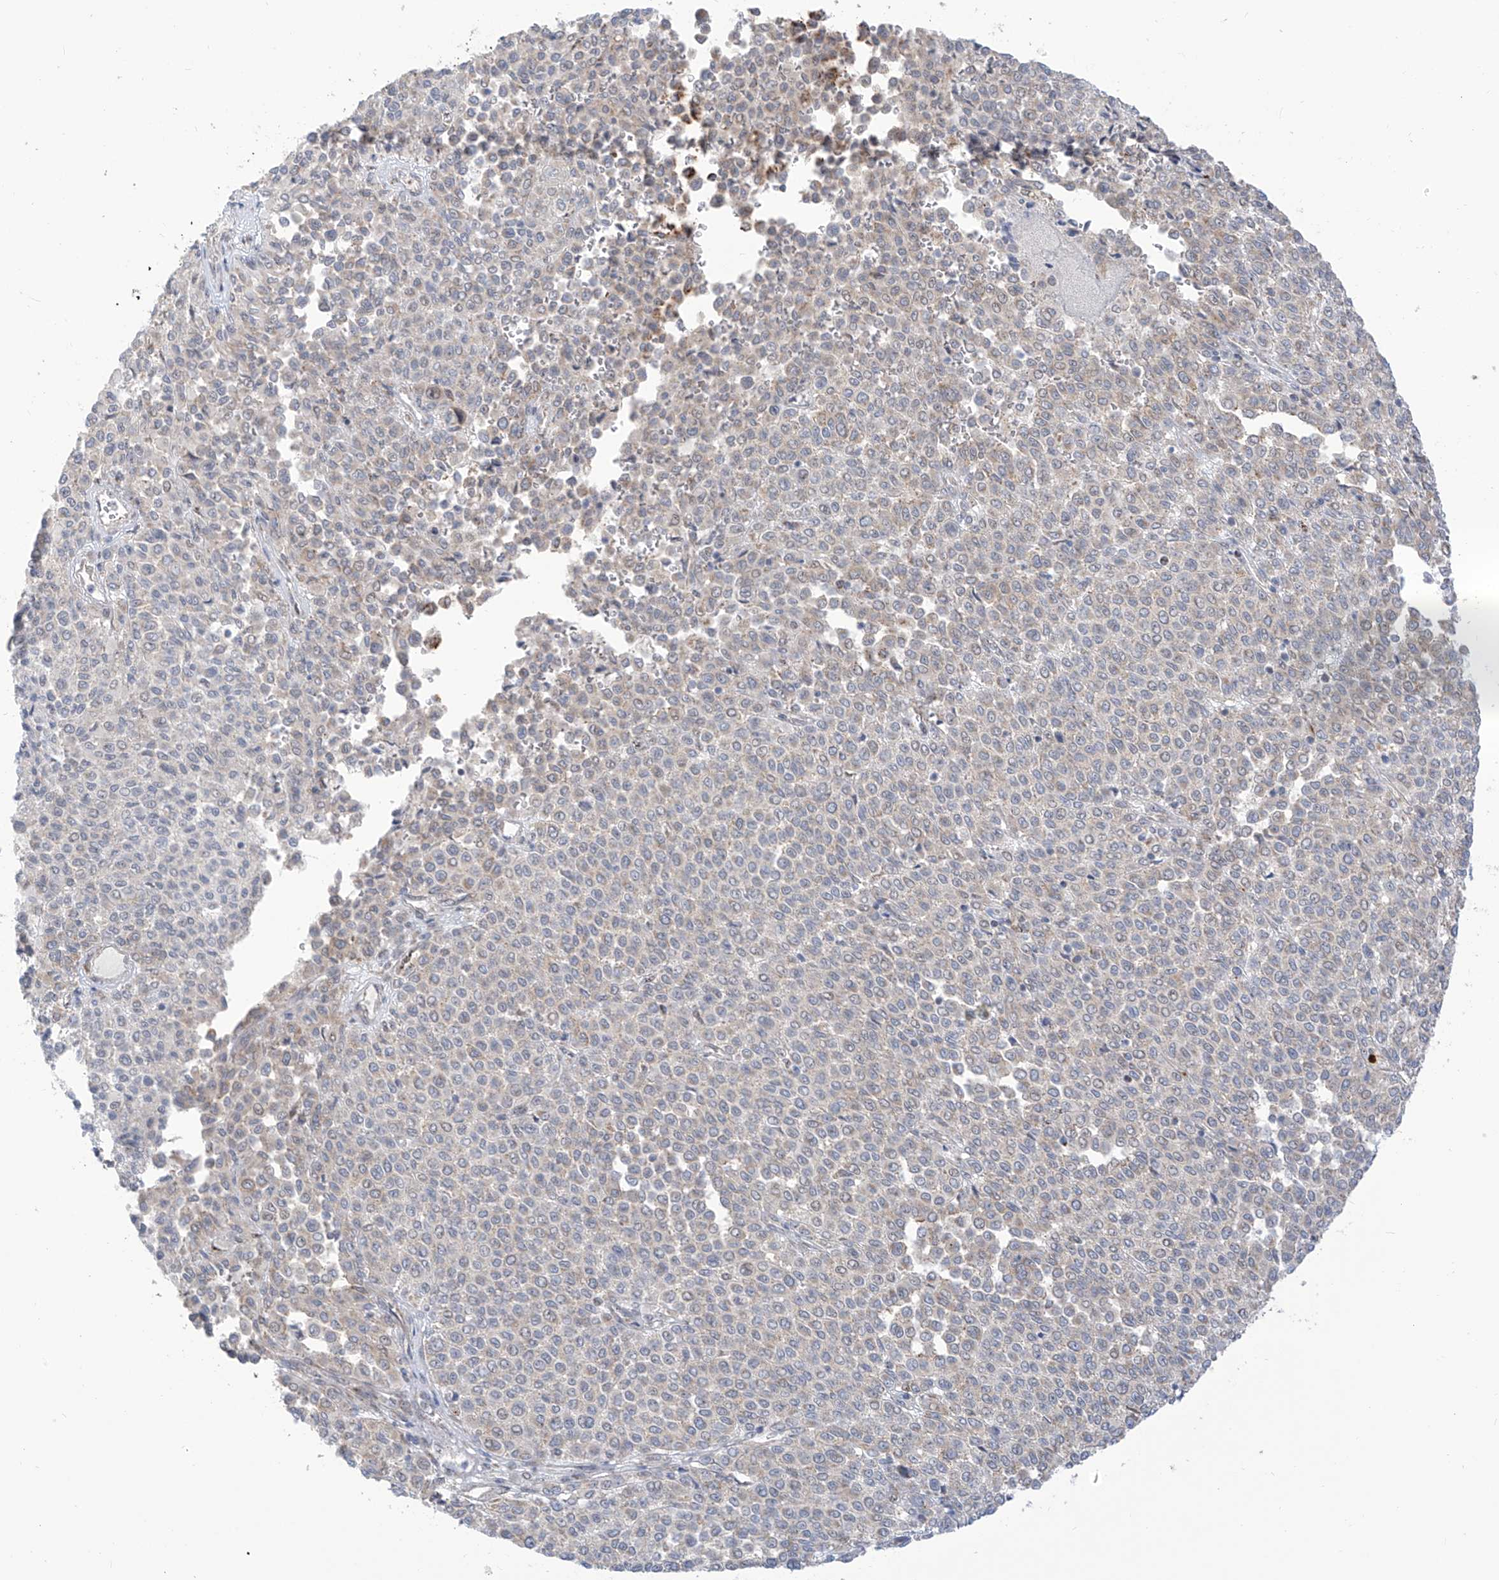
{"staining": {"intensity": "negative", "quantity": "none", "location": "none"}, "tissue": "melanoma", "cell_type": "Tumor cells", "image_type": "cancer", "snomed": [{"axis": "morphology", "description": "Malignant melanoma, Metastatic site"}, {"axis": "topography", "description": "Pancreas"}], "caption": "This micrograph is of melanoma stained with immunohistochemistry (IHC) to label a protein in brown with the nuclei are counter-stained blue. There is no staining in tumor cells.", "gene": "ARHGEF40", "patient": {"sex": "female", "age": 30}}